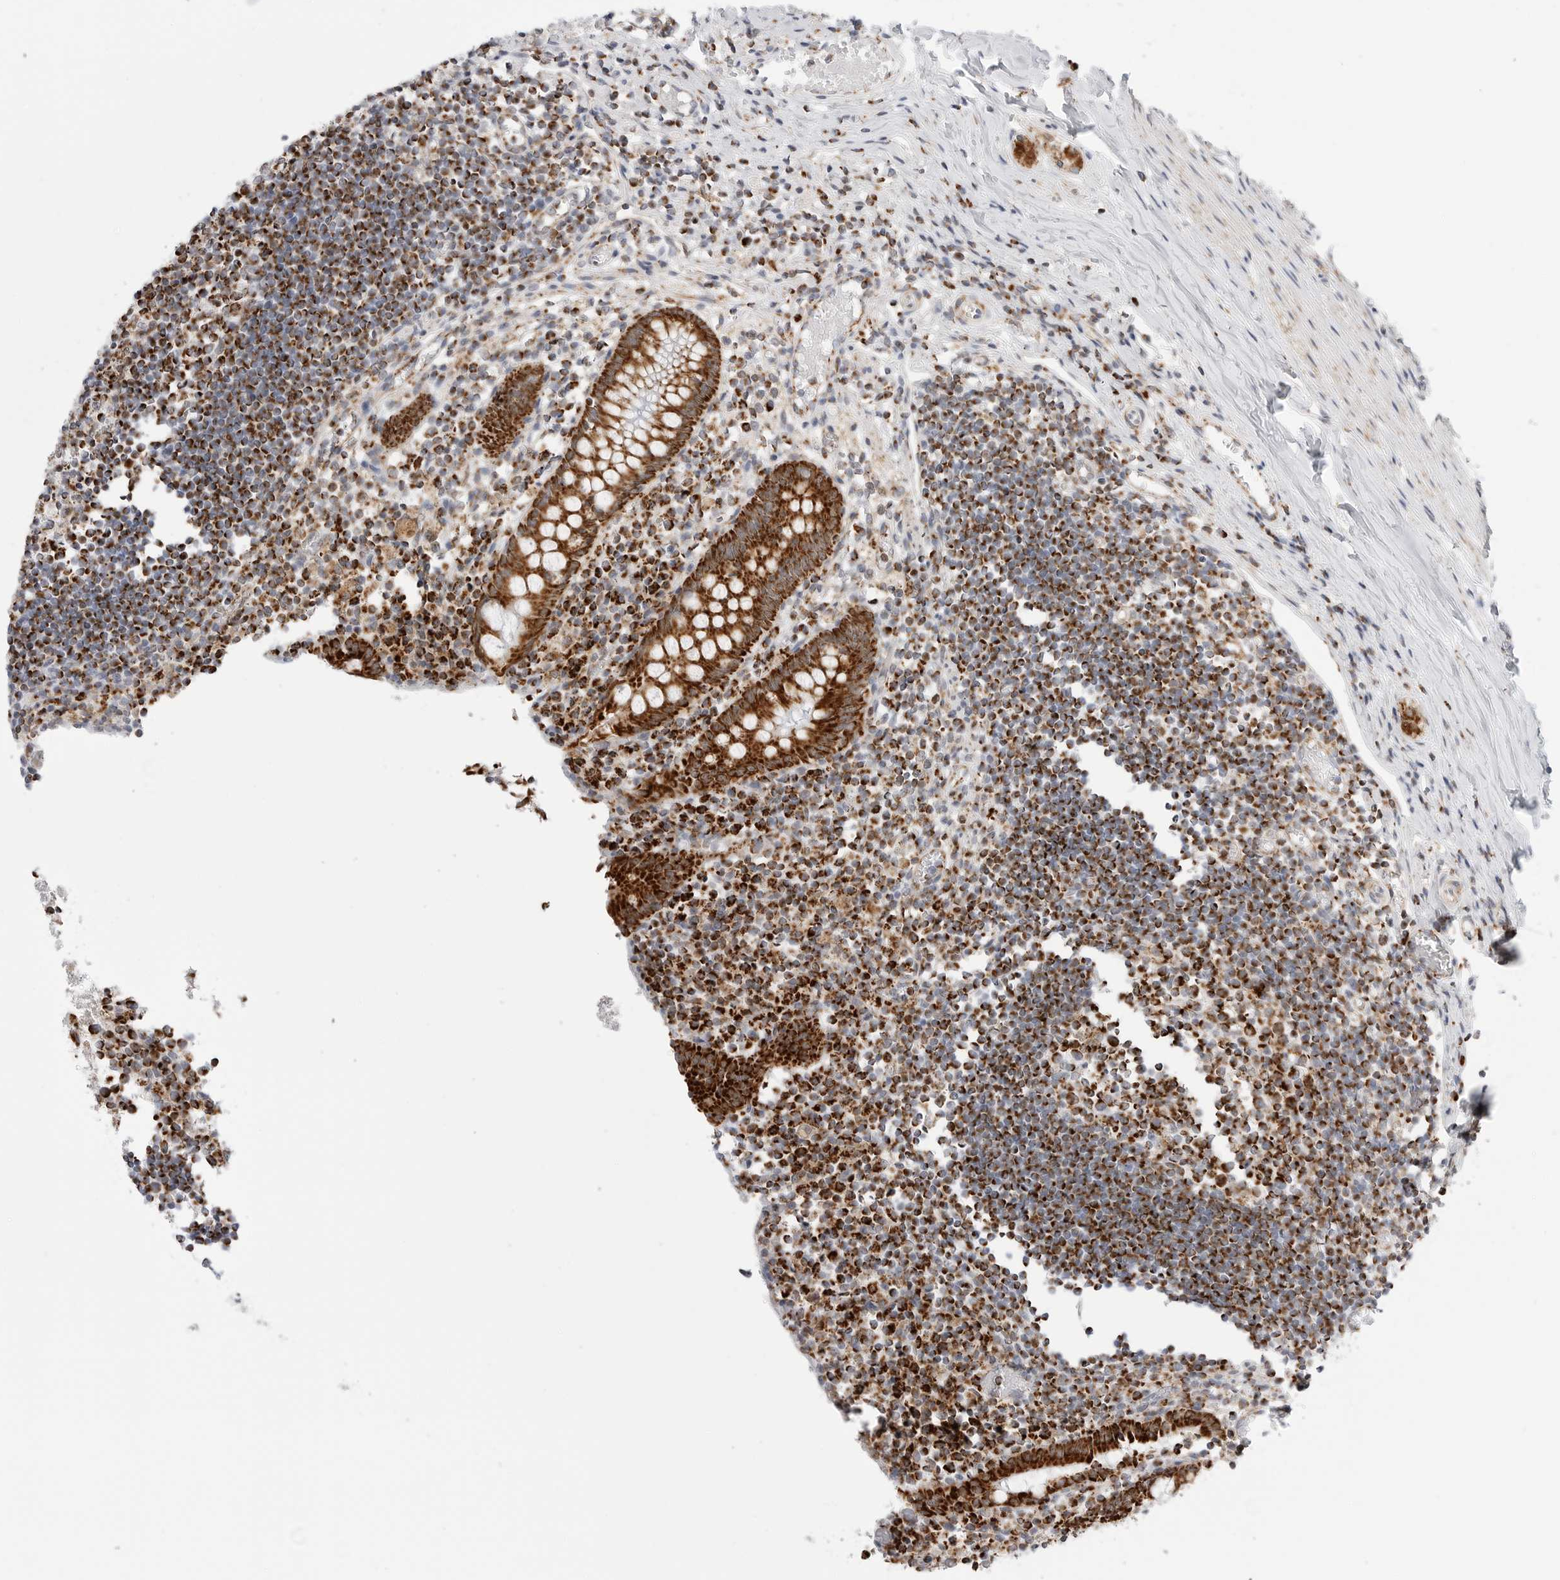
{"staining": {"intensity": "strong", "quantity": ">75%", "location": "cytoplasmic/membranous"}, "tissue": "appendix", "cell_type": "Glandular cells", "image_type": "normal", "snomed": [{"axis": "morphology", "description": "Normal tissue, NOS"}, {"axis": "topography", "description": "Appendix"}], "caption": "Appendix stained for a protein (brown) displays strong cytoplasmic/membranous positive positivity in approximately >75% of glandular cells.", "gene": "ATP5IF1", "patient": {"sex": "female", "age": 17}}